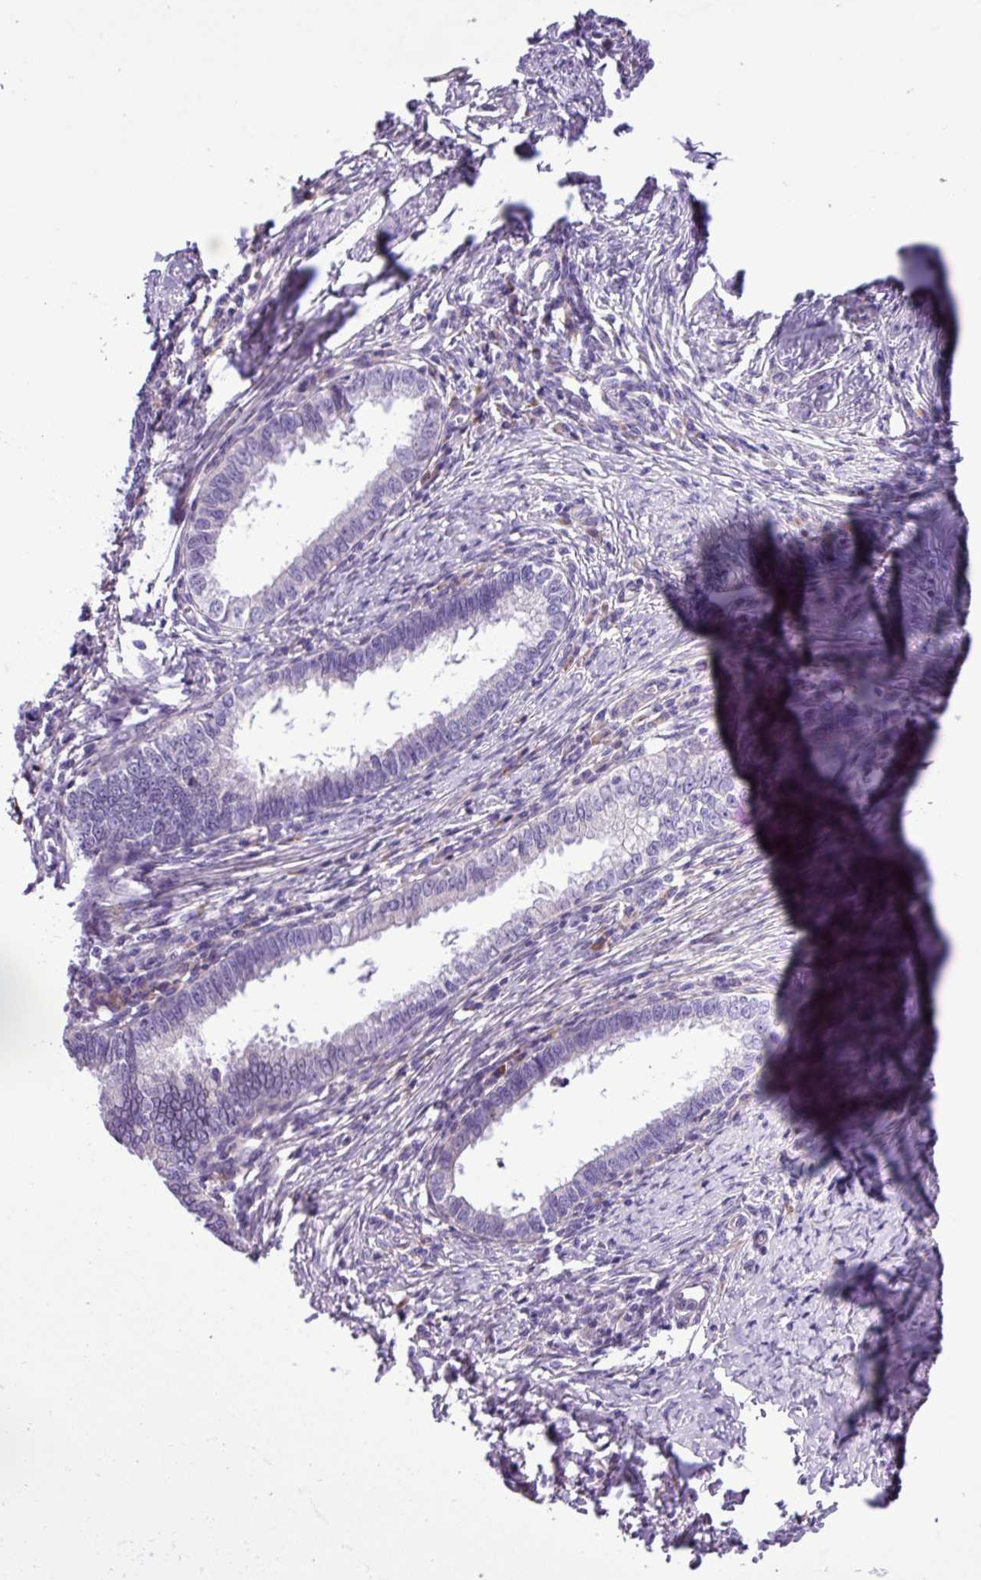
{"staining": {"intensity": "negative", "quantity": "none", "location": "none"}, "tissue": "cervical cancer", "cell_type": "Tumor cells", "image_type": "cancer", "snomed": [{"axis": "morphology", "description": "Adenocarcinoma, NOS"}, {"axis": "topography", "description": "Cervix"}], "caption": "Micrograph shows no significant protein staining in tumor cells of cervical cancer (adenocarcinoma).", "gene": "C11orf91", "patient": {"sex": "female", "age": 36}}